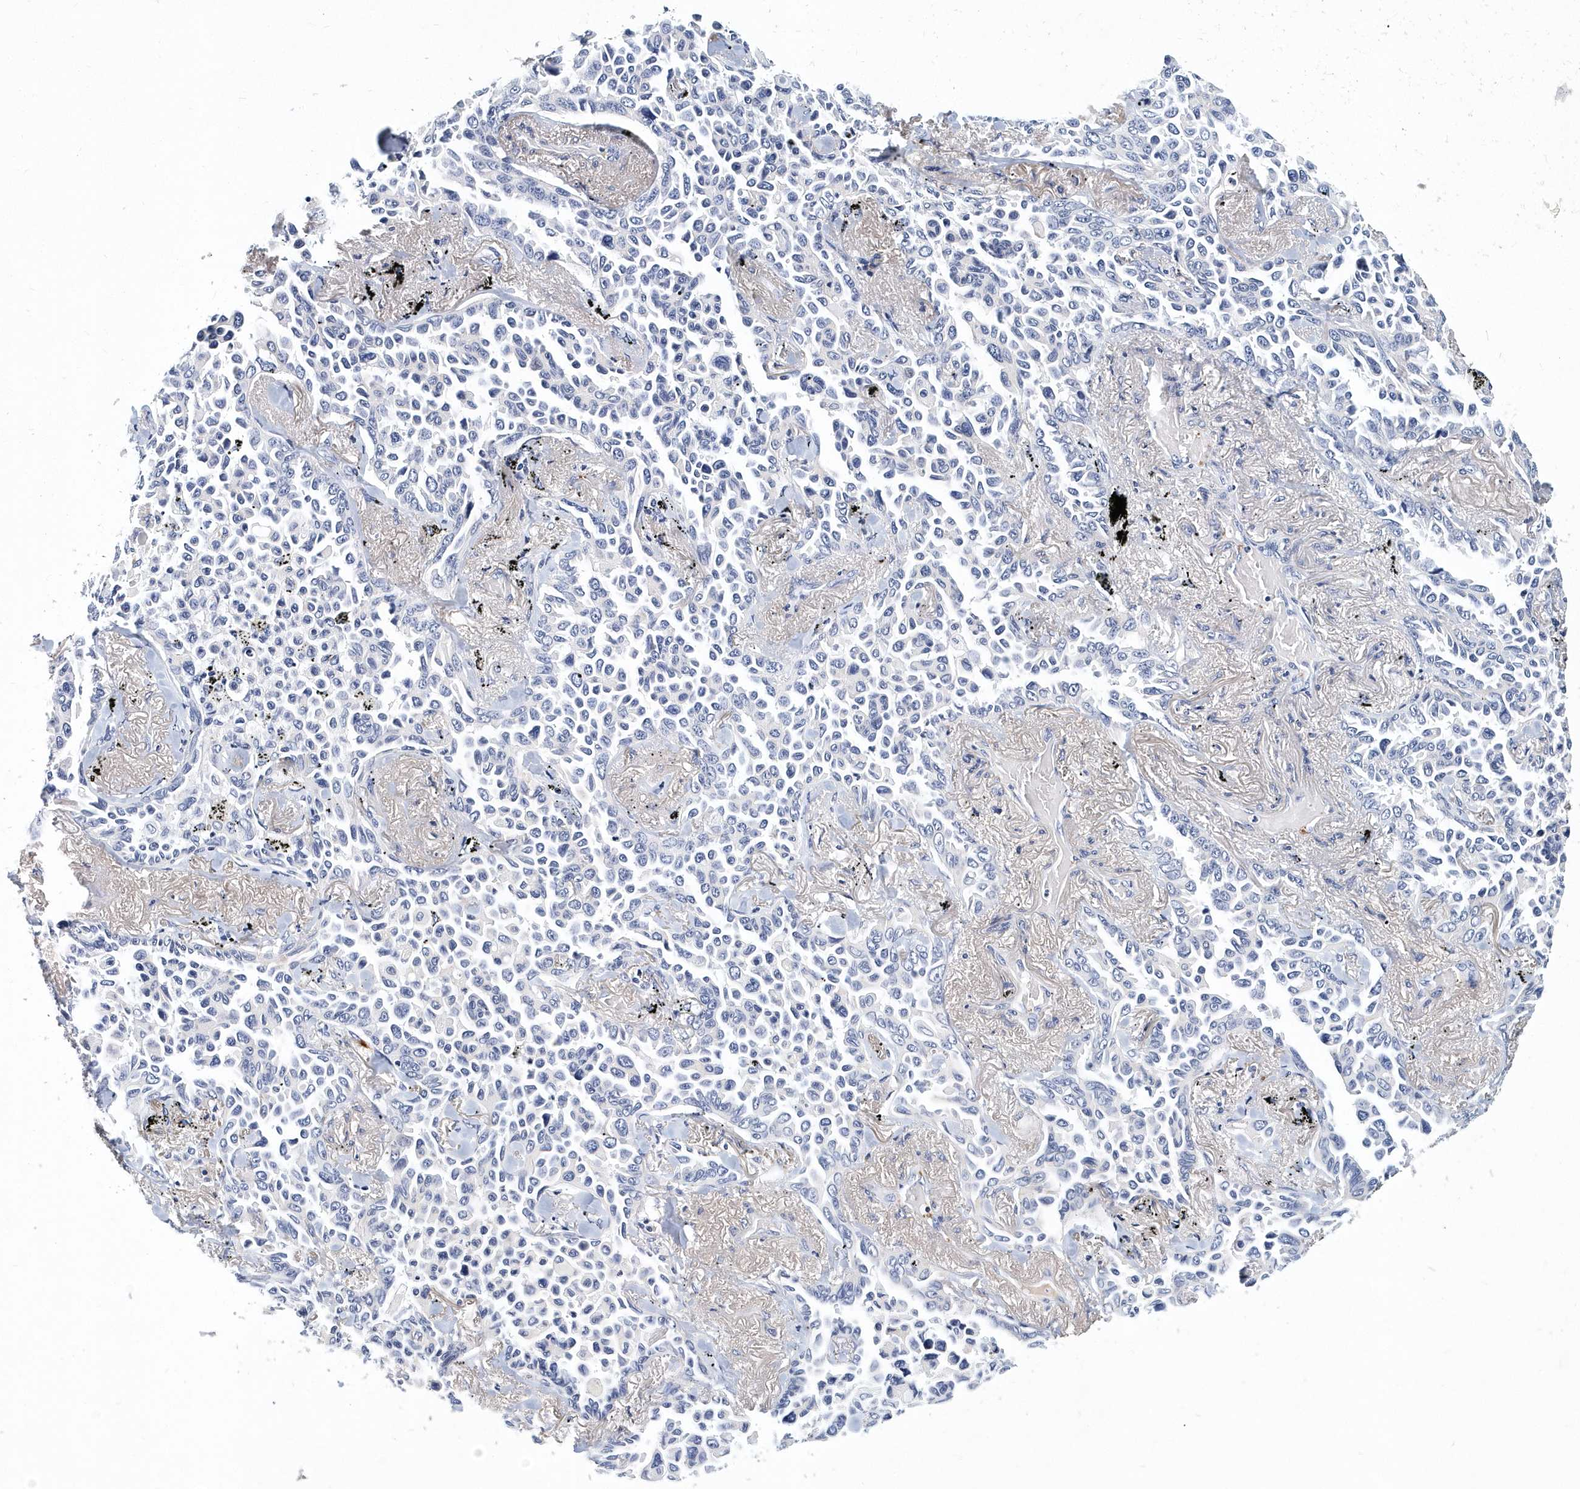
{"staining": {"intensity": "negative", "quantity": "none", "location": "none"}, "tissue": "lung cancer", "cell_type": "Tumor cells", "image_type": "cancer", "snomed": [{"axis": "morphology", "description": "Adenocarcinoma, NOS"}, {"axis": "topography", "description": "Lung"}], "caption": "Micrograph shows no significant protein positivity in tumor cells of adenocarcinoma (lung).", "gene": "ITGA2B", "patient": {"sex": "female", "age": 67}}